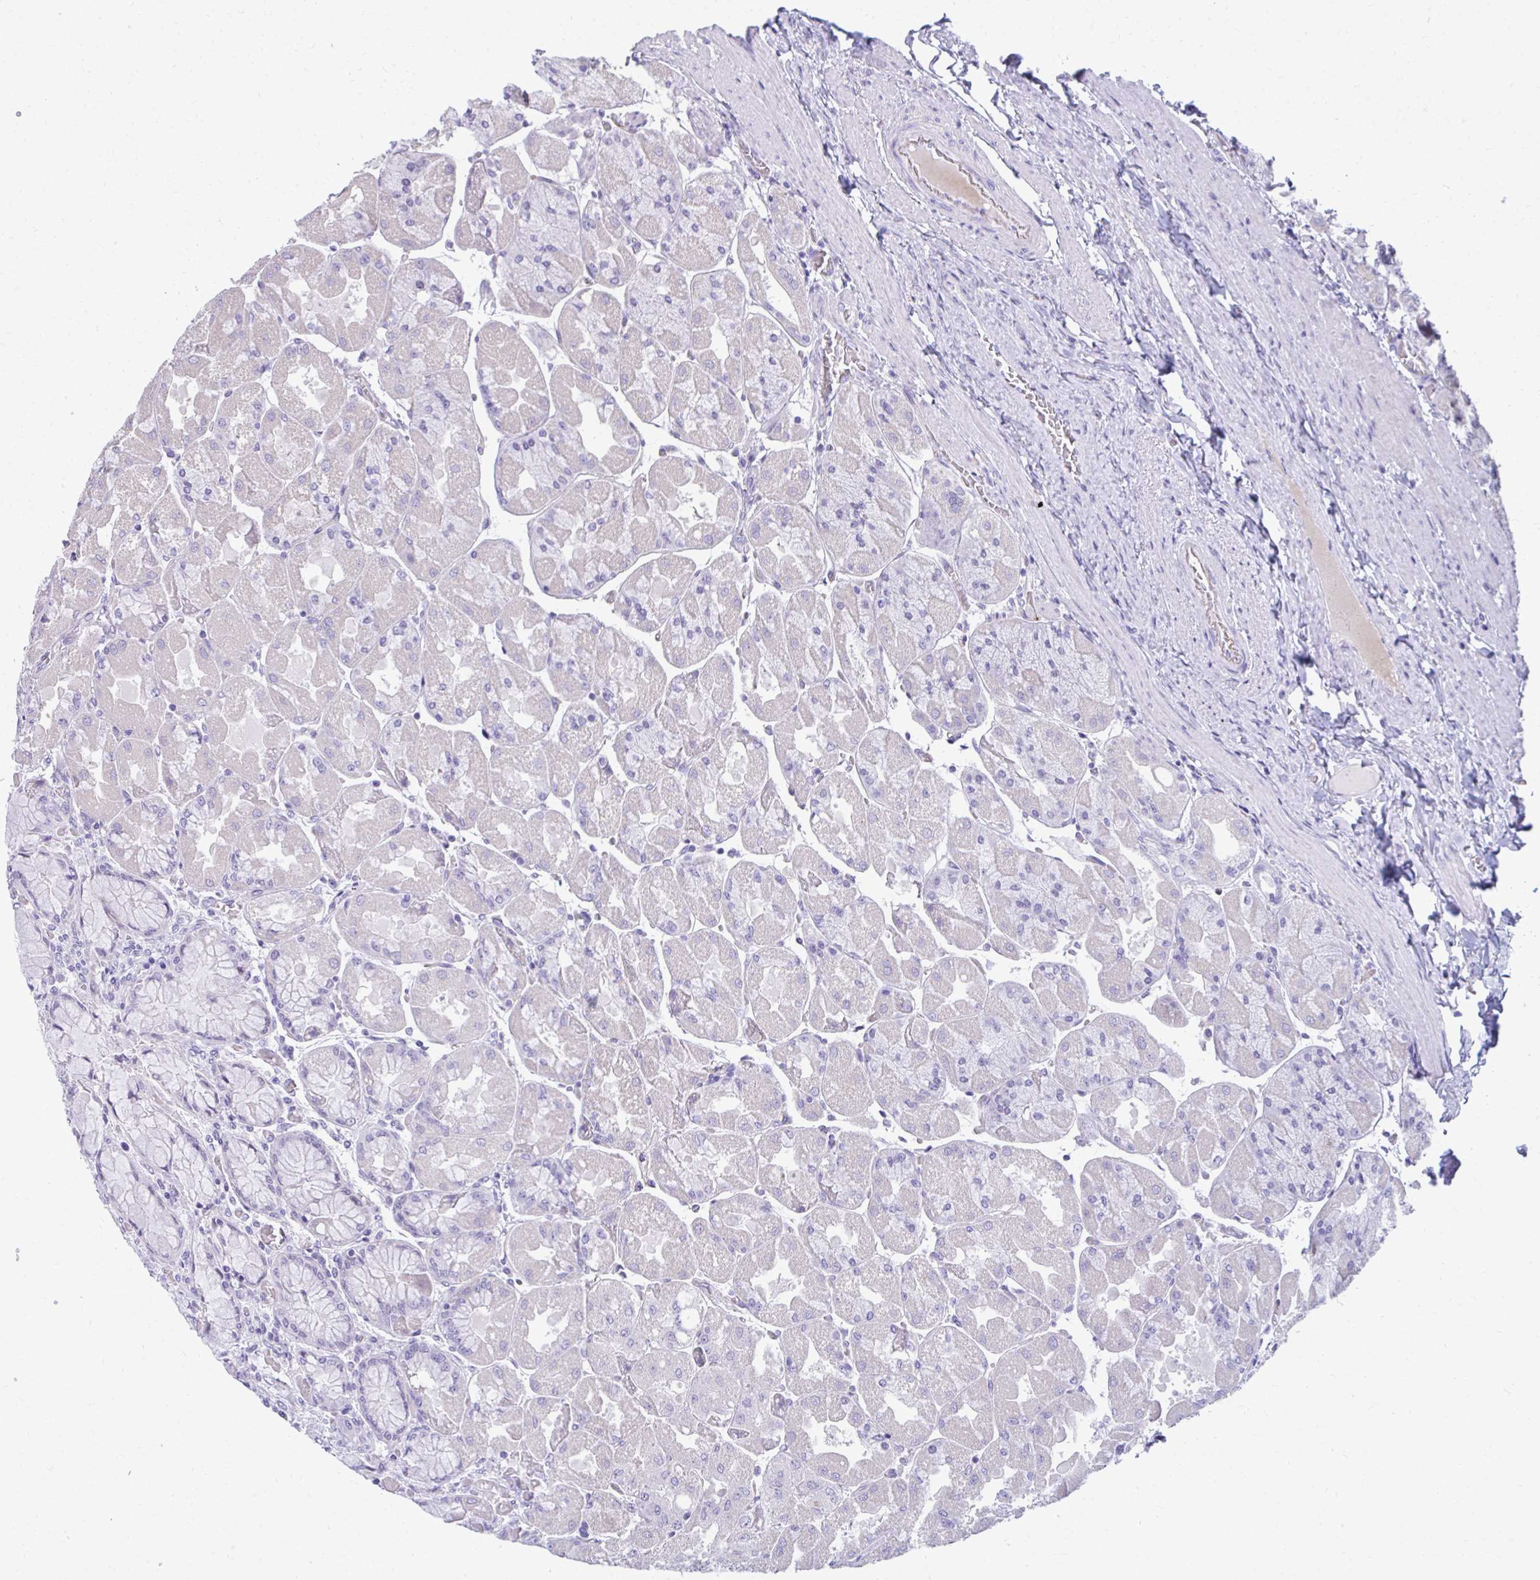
{"staining": {"intensity": "negative", "quantity": "none", "location": "none"}, "tissue": "stomach", "cell_type": "Glandular cells", "image_type": "normal", "snomed": [{"axis": "morphology", "description": "Normal tissue, NOS"}, {"axis": "topography", "description": "Stomach"}], "caption": "The immunohistochemistry histopathology image has no significant expression in glandular cells of stomach.", "gene": "TSBP1", "patient": {"sex": "female", "age": 61}}